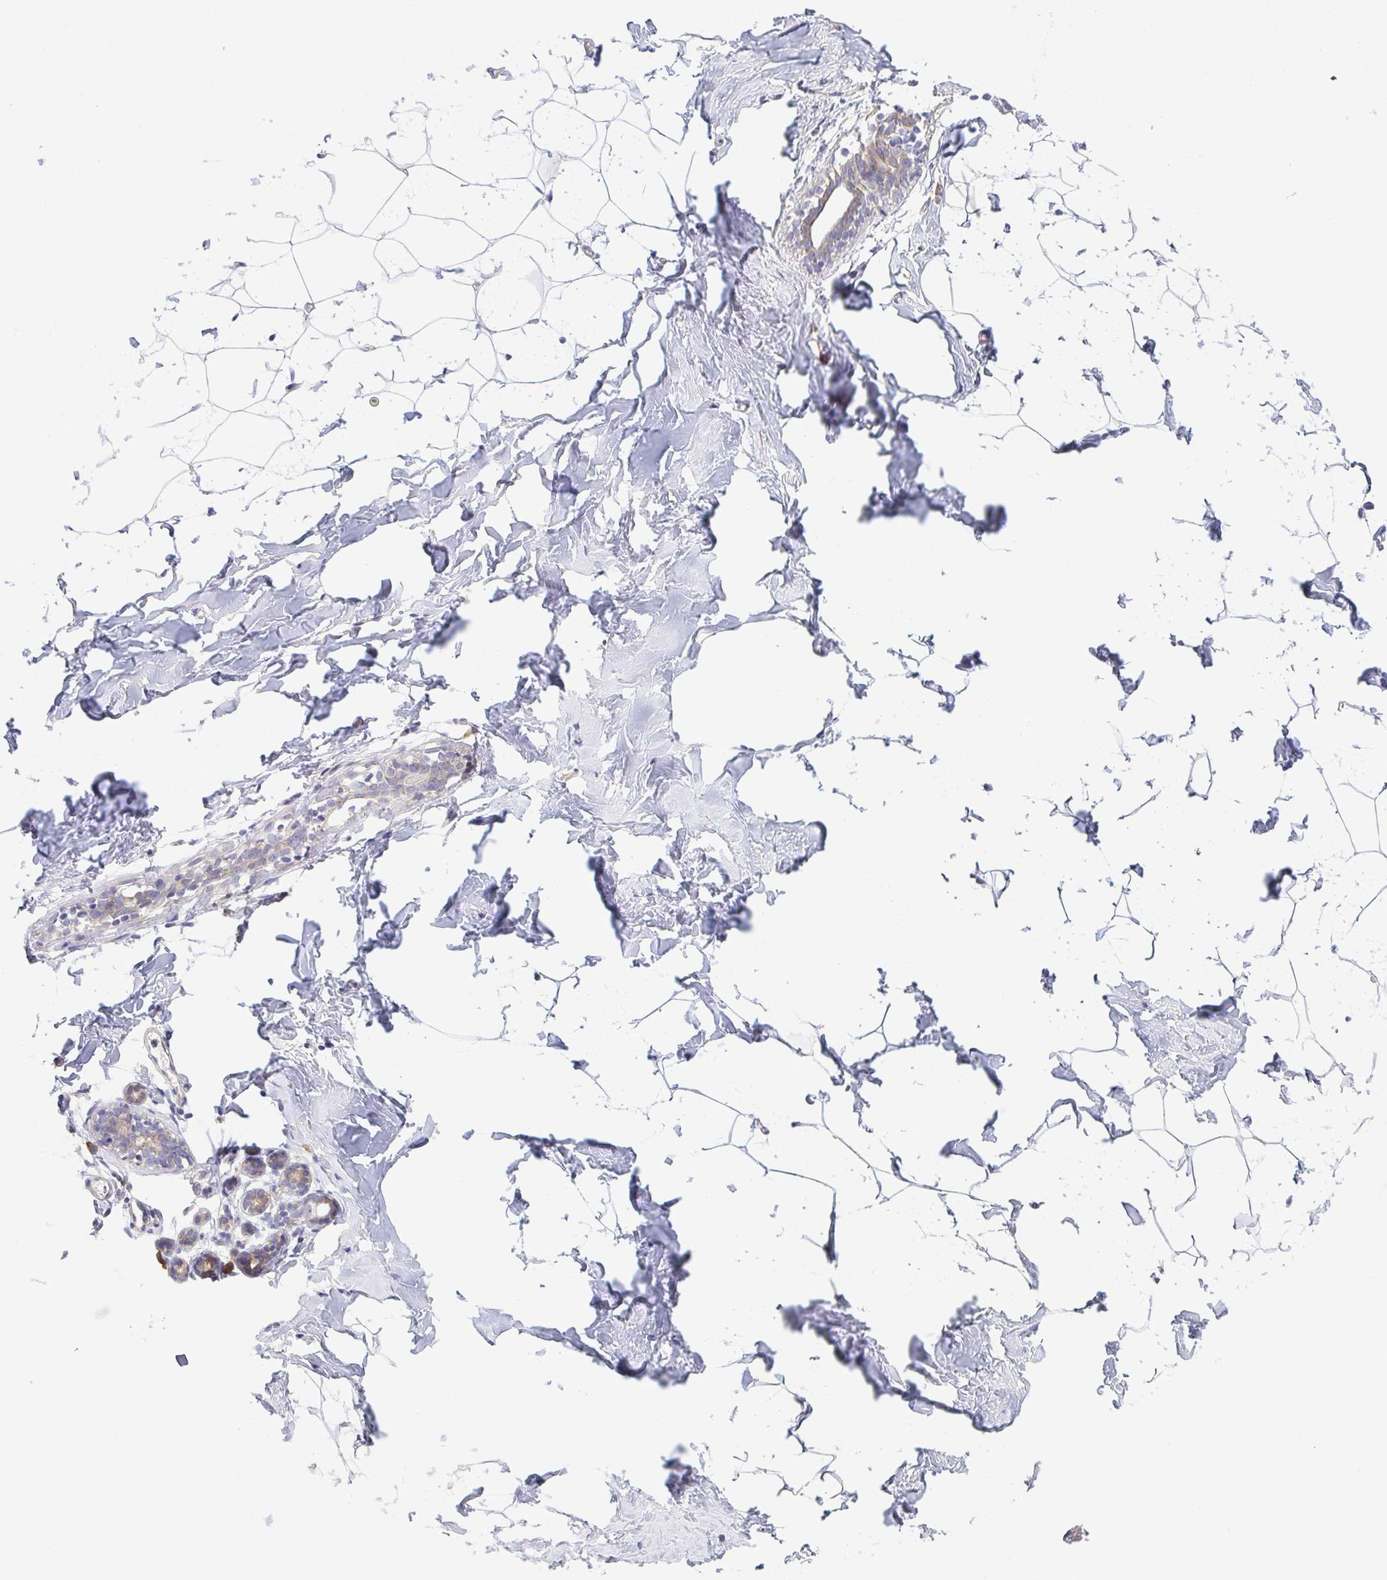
{"staining": {"intensity": "negative", "quantity": "none", "location": "none"}, "tissue": "breast", "cell_type": "Adipocytes", "image_type": "normal", "snomed": [{"axis": "morphology", "description": "Normal tissue, NOS"}, {"axis": "topography", "description": "Breast"}], "caption": "Normal breast was stained to show a protein in brown. There is no significant positivity in adipocytes. (DAB immunohistochemistry (IHC) with hematoxylin counter stain).", "gene": "BCL2L1", "patient": {"sex": "female", "age": 32}}